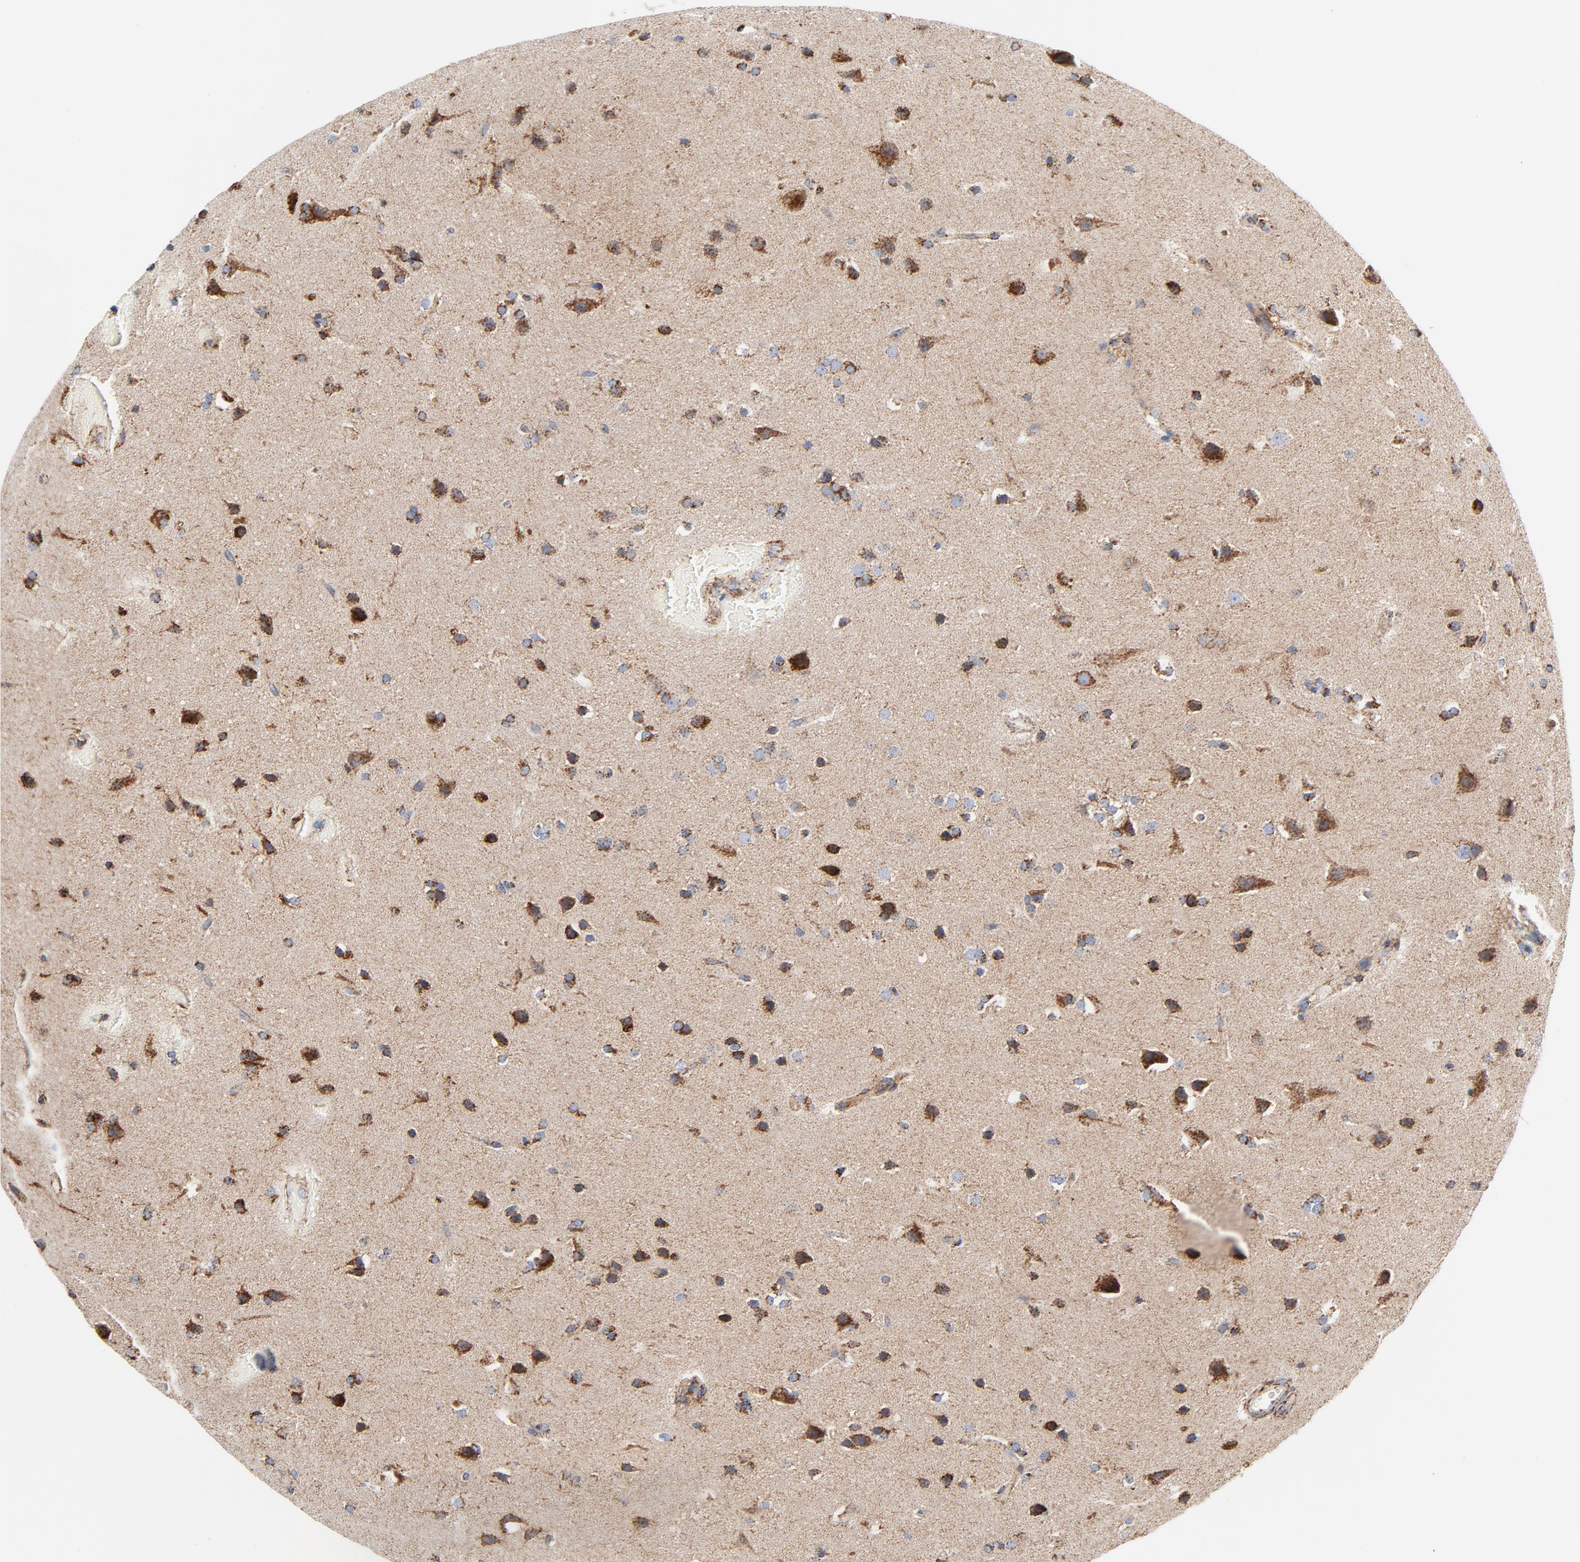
{"staining": {"intensity": "strong", "quantity": ">75%", "location": "cytoplasmic/membranous"}, "tissue": "glioma", "cell_type": "Tumor cells", "image_type": "cancer", "snomed": [{"axis": "morphology", "description": "Glioma, malignant, Low grade"}, {"axis": "topography", "description": "Cerebral cortex"}], "caption": "This is an image of IHC staining of malignant glioma (low-grade), which shows strong positivity in the cytoplasmic/membranous of tumor cells.", "gene": "DIABLO", "patient": {"sex": "female", "age": 47}}